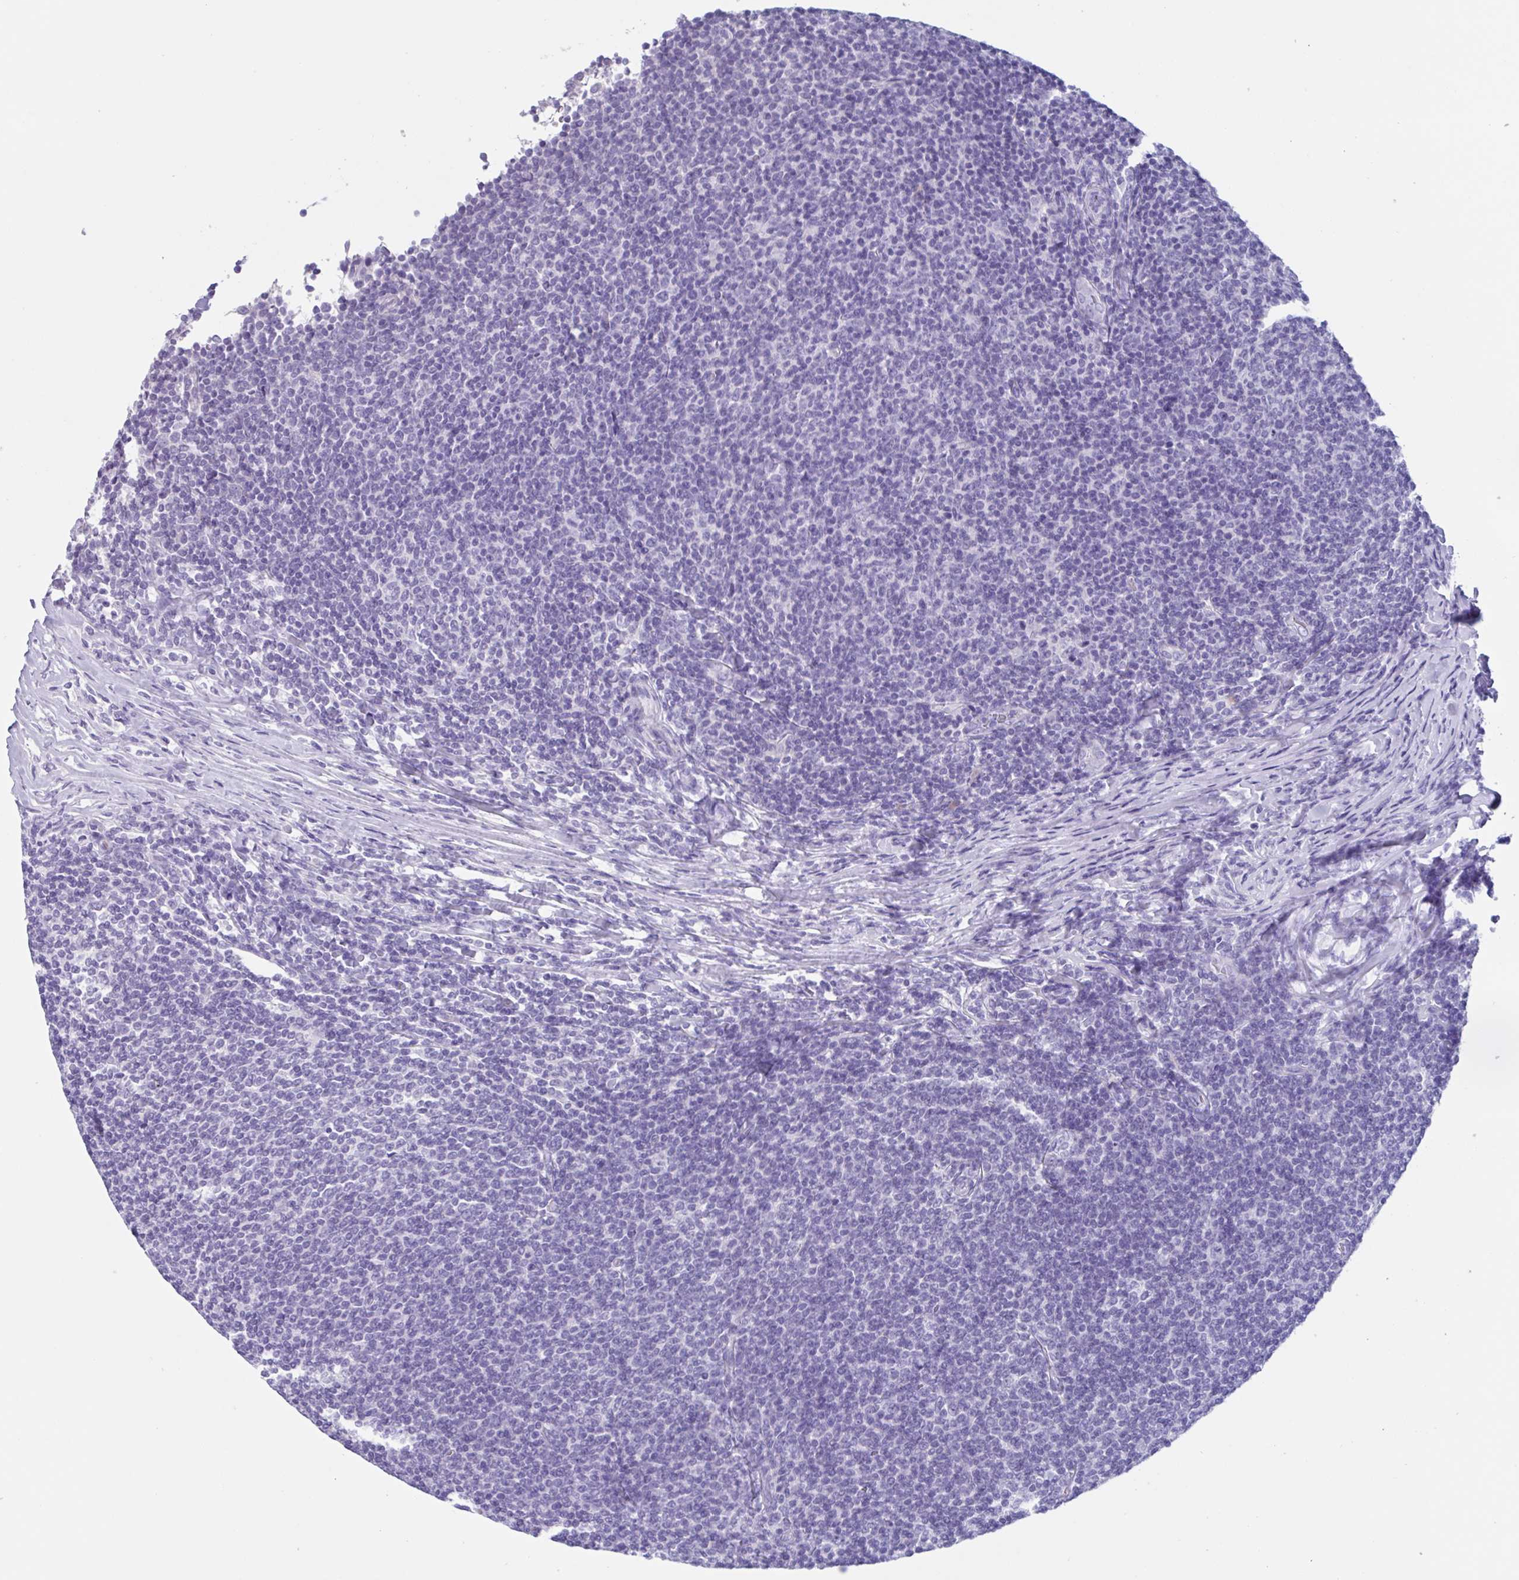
{"staining": {"intensity": "negative", "quantity": "none", "location": "none"}, "tissue": "lymphoma", "cell_type": "Tumor cells", "image_type": "cancer", "snomed": [{"axis": "morphology", "description": "Malignant lymphoma, non-Hodgkin's type, Low grade"}, {"axis": "topography", "description": "Lymph node"}], "caption": "Immunohistochemistry (IHC) of lymphoma exhibits no positivity in tumor cells.", "gene": "USP35", "patient": {"sex": "male", "age": 52}}